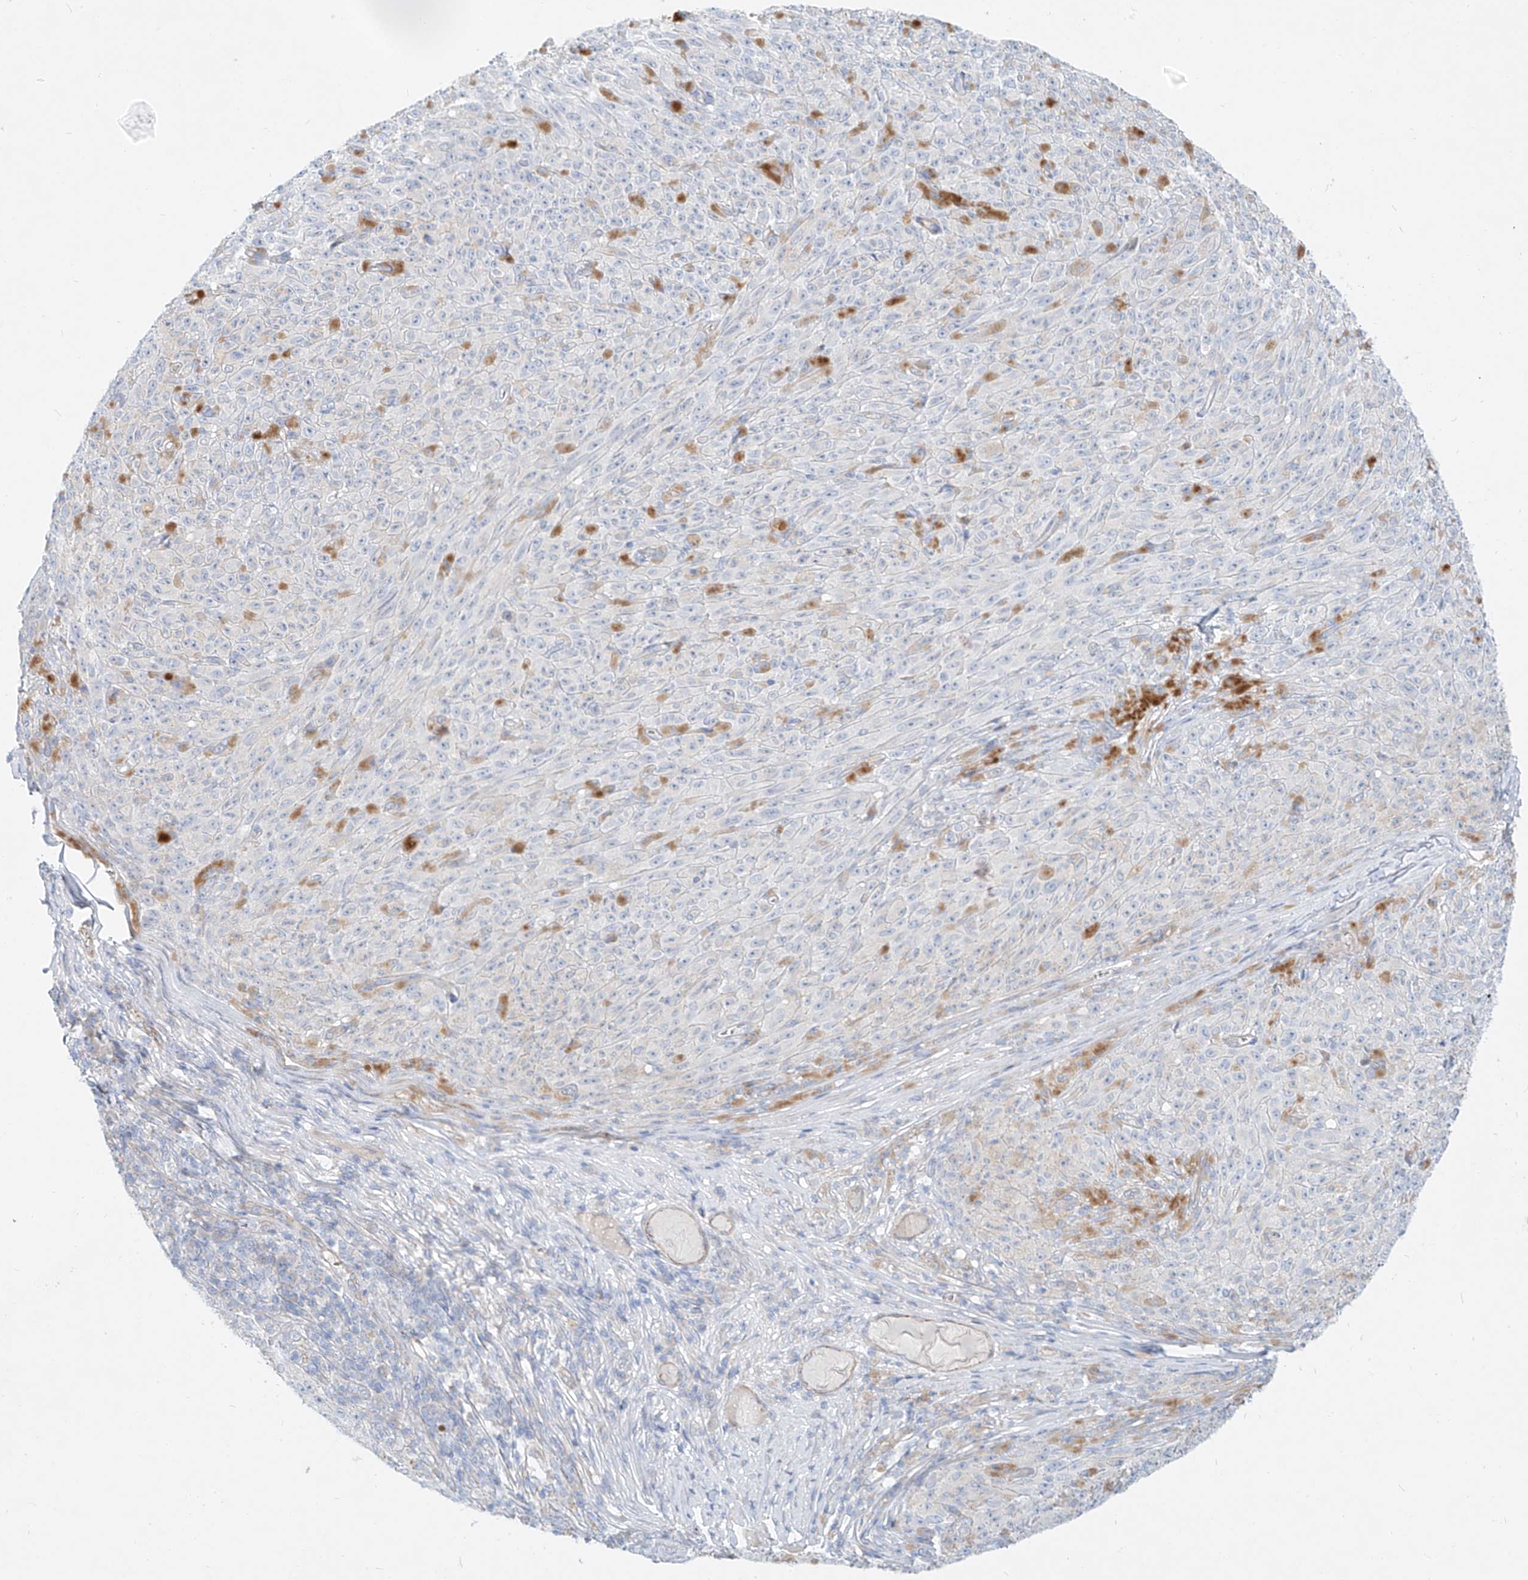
{"staining": {"intensity": "negative", "quantity": "none", "location": "none"}, "tissue": "melanoma", "cell_type": "Tumor cells", "image_type": "cancer", "snomed": [{"axis": "morphology", "description": "Malignant melanoma, NOS"}, {"axis": "topography", "description": "Skin"}], "caption": "An immunohistochemistry (IHC) histopathology image of melanoma is shown. There is no staining in tumor cells of melanoma.", "gene": "AJM1", "patient": {"sex": "female", "age": 82}}